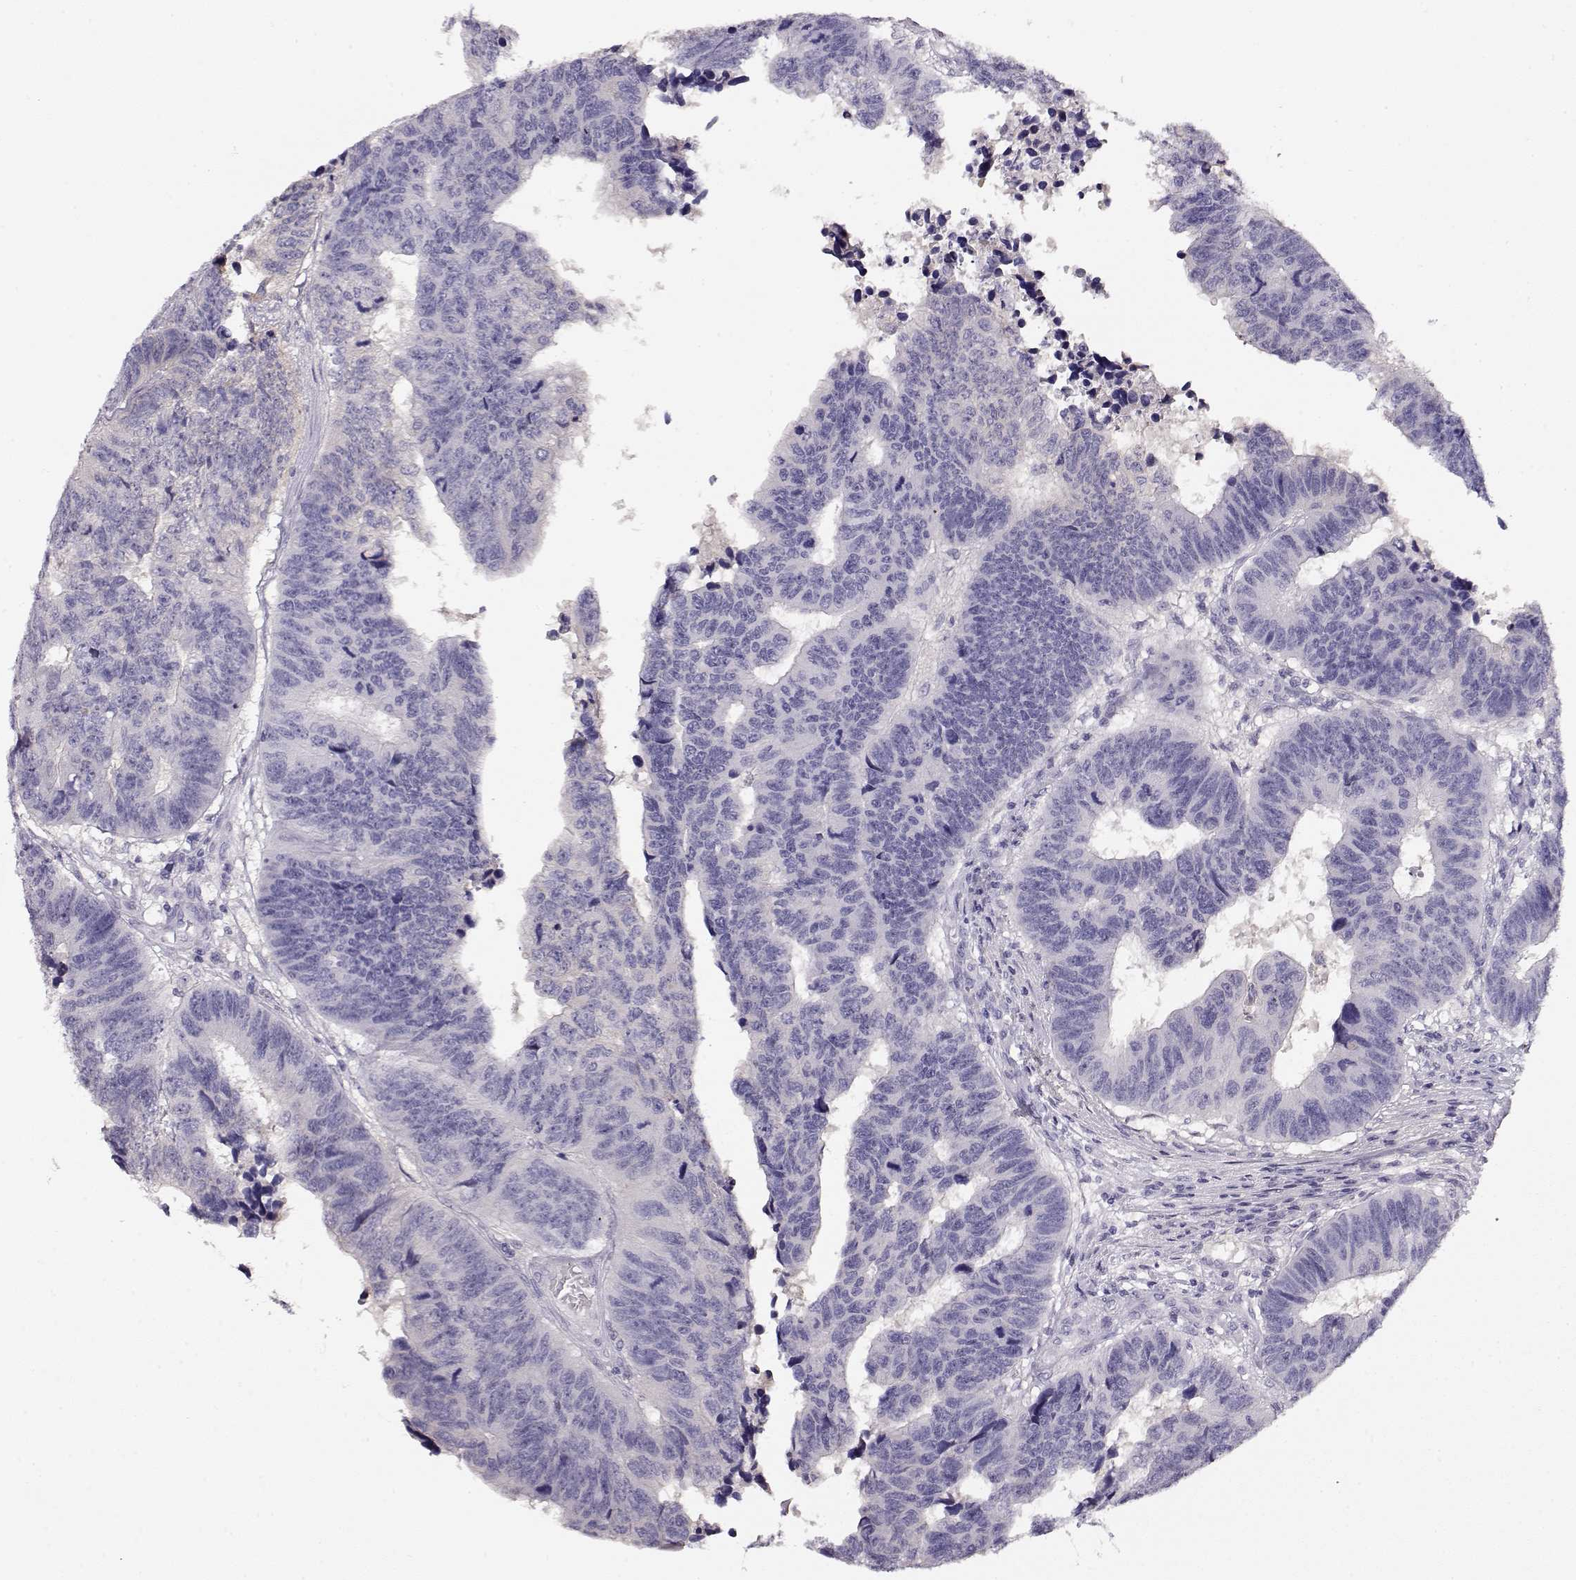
{"staining": {"intensity": "negative", "quantity": "none", "location": "none"}, "tissue": "colorectal cancer", "cell_type": "Tumor cells", "image_type": "cancer", "snomed": [{"axis": "morphology", "description": "Adenocarcinoma, NOS"}, {"axis": "topography", "description": "Rectum"}], "caption": "Protein analysis of colorectal cancer (adenocarcinoma) demonstrates no significant expression in tumor cells. (DAB (3,3'-diaminobenzidine) IHC, high magnification).", "gene": "NDRG4", "patient": {"sex": "female", "age": 85}}